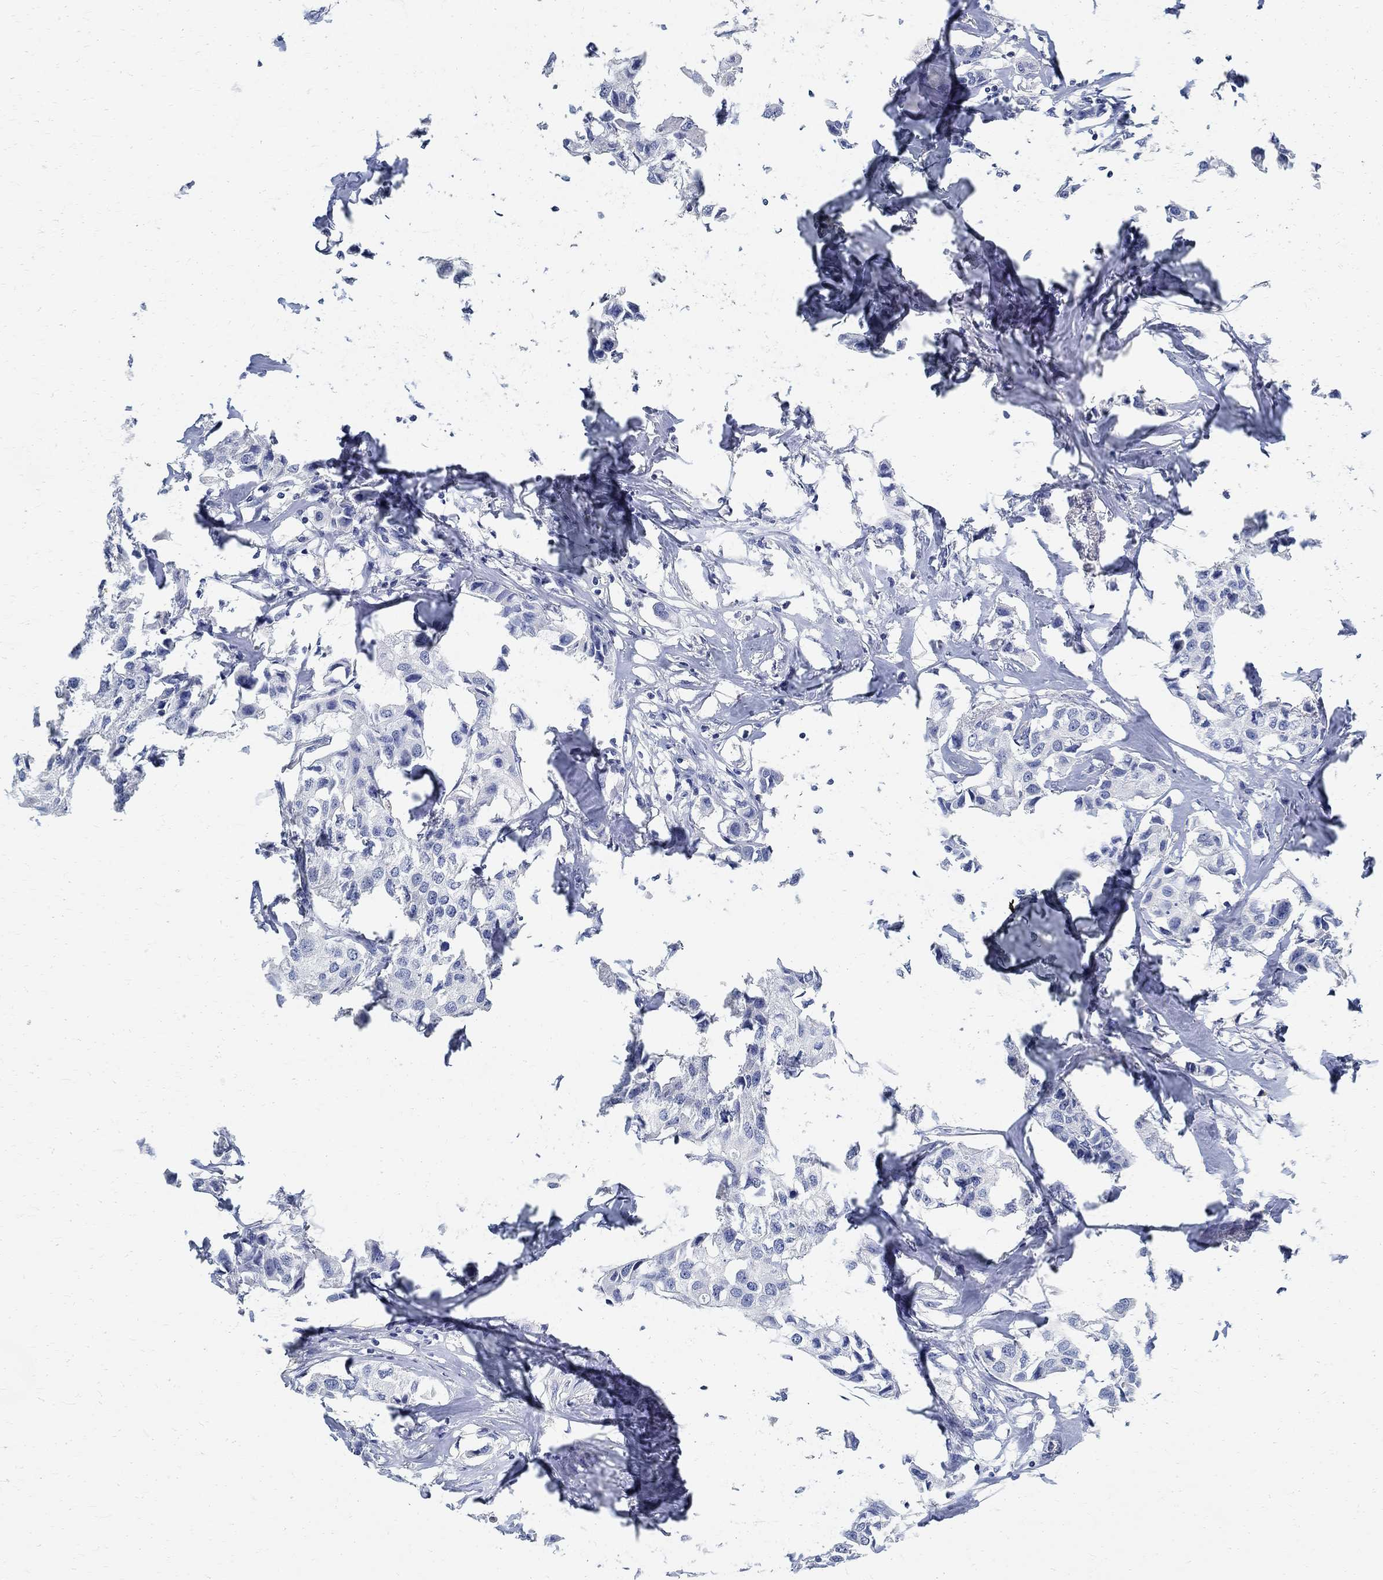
{"staining": {"intensity": "negative", "quantity": "none", "location": "none"}, "tissue": "breast cancer", "cell_type": "Tumor cells", "image_type": "cancer", "snomed": [{"axis": "morphology", "description": "Duct carcinoma"}, {"axis": "topography", "description": "Breast"}], "caption": "Protein analysis of intraductal carcinoma (breast) demonstrates no significant staining in tumor cells.", "gene": "PRX", "patient": {"sex": "female", "age": 80}}